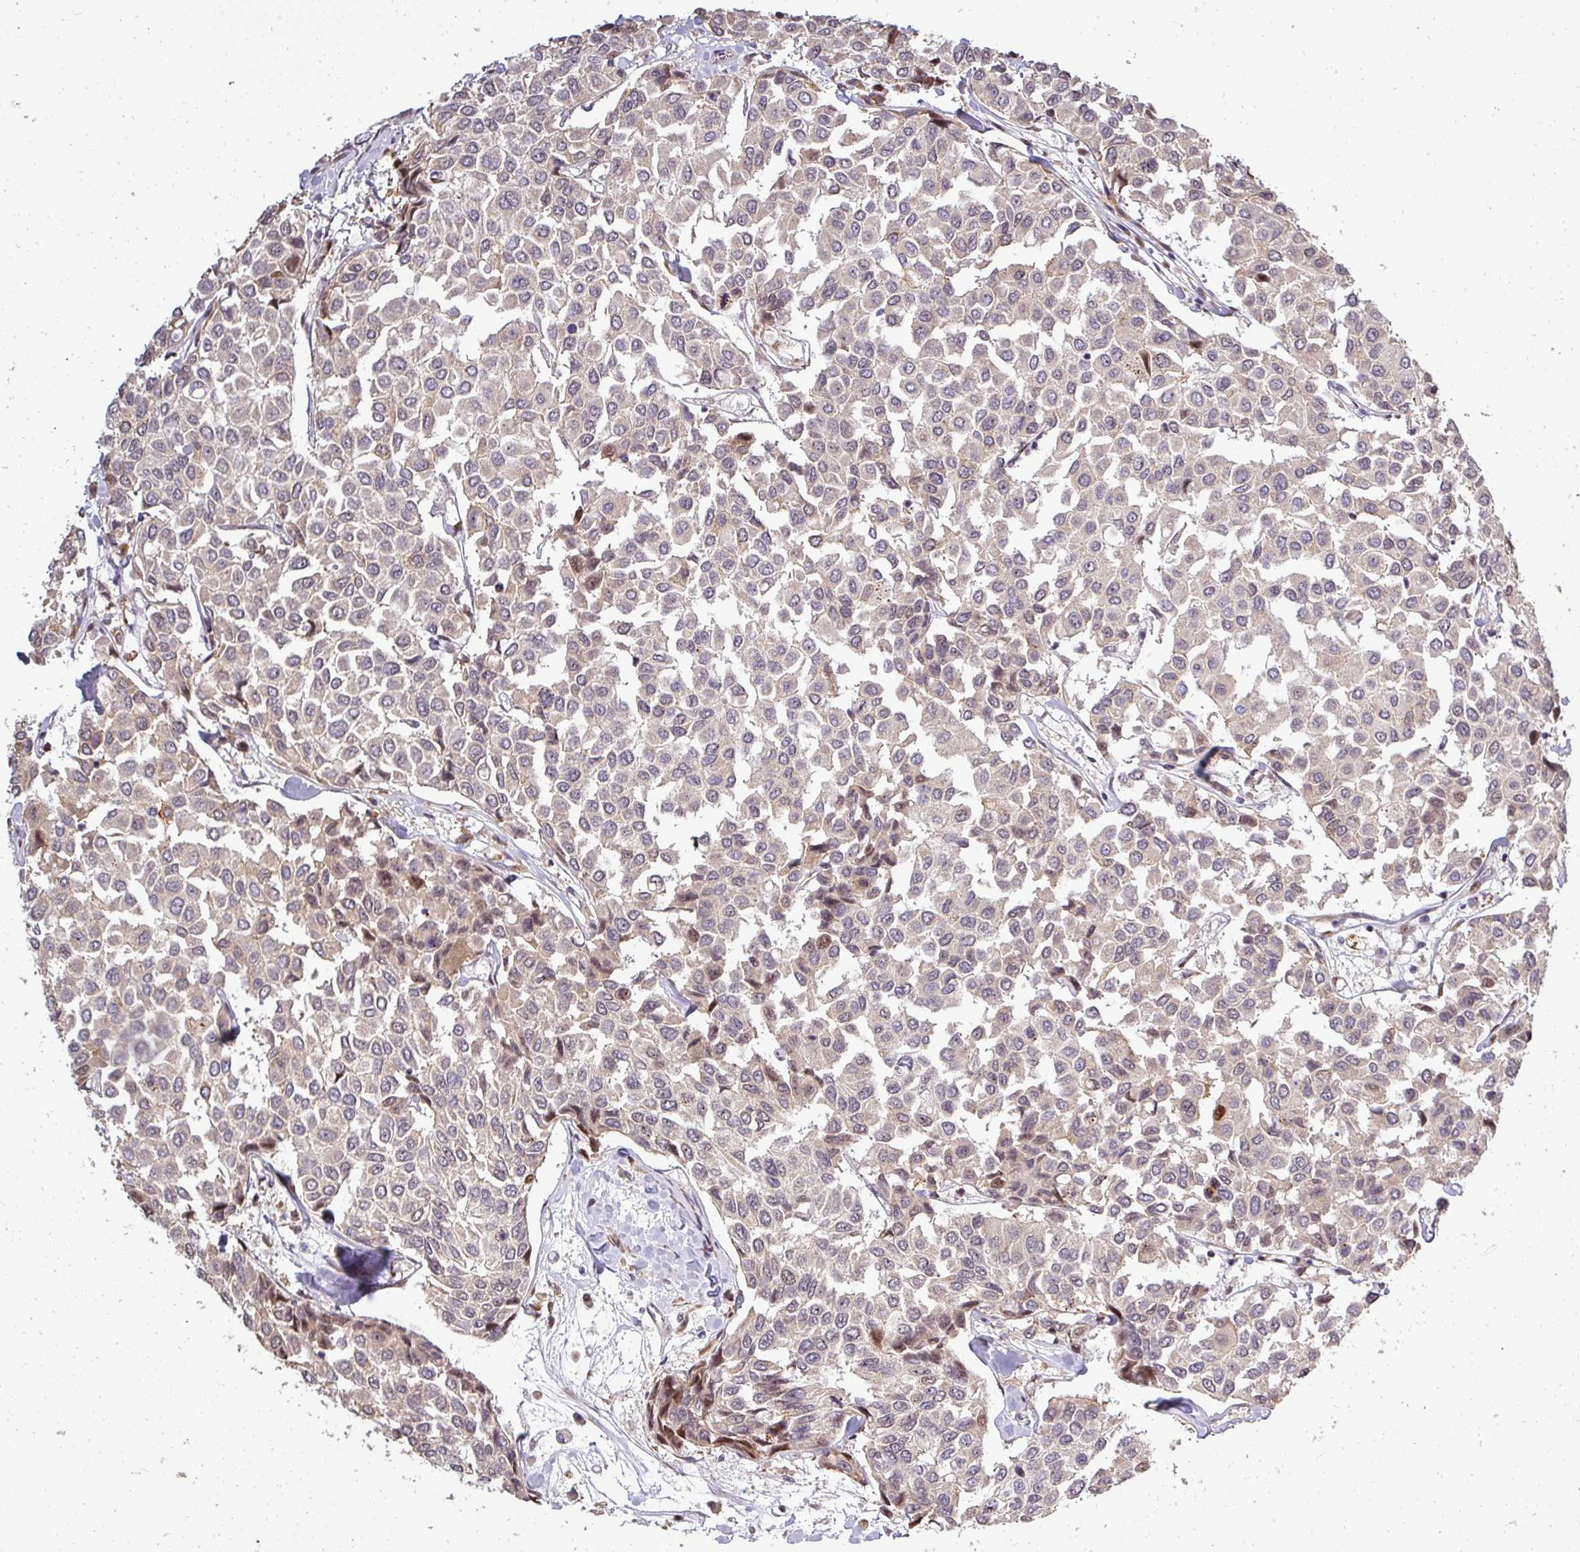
{"staining": {"intensity": "weak", "quantity": "25%-75%", "location": "cytoplasmic/membranous,nuclear"}, "tissue": "breast cancer", "cell_type": "Tumor cells", "image_type": "cancer", "snomed": [{"axis": "morphology", "description": "Duct carcinoma"}, {"axis": "topography", "description": "Breast"}], "caption": "The immunohistochemical stain shows weak cytoplasmic/membranous and nuclear expression in tumor cells of infiltrating ductal carcinoma (breast) tissue.", "gene": "PATZ1", "patient": {"sex": "female", "age": 55}}